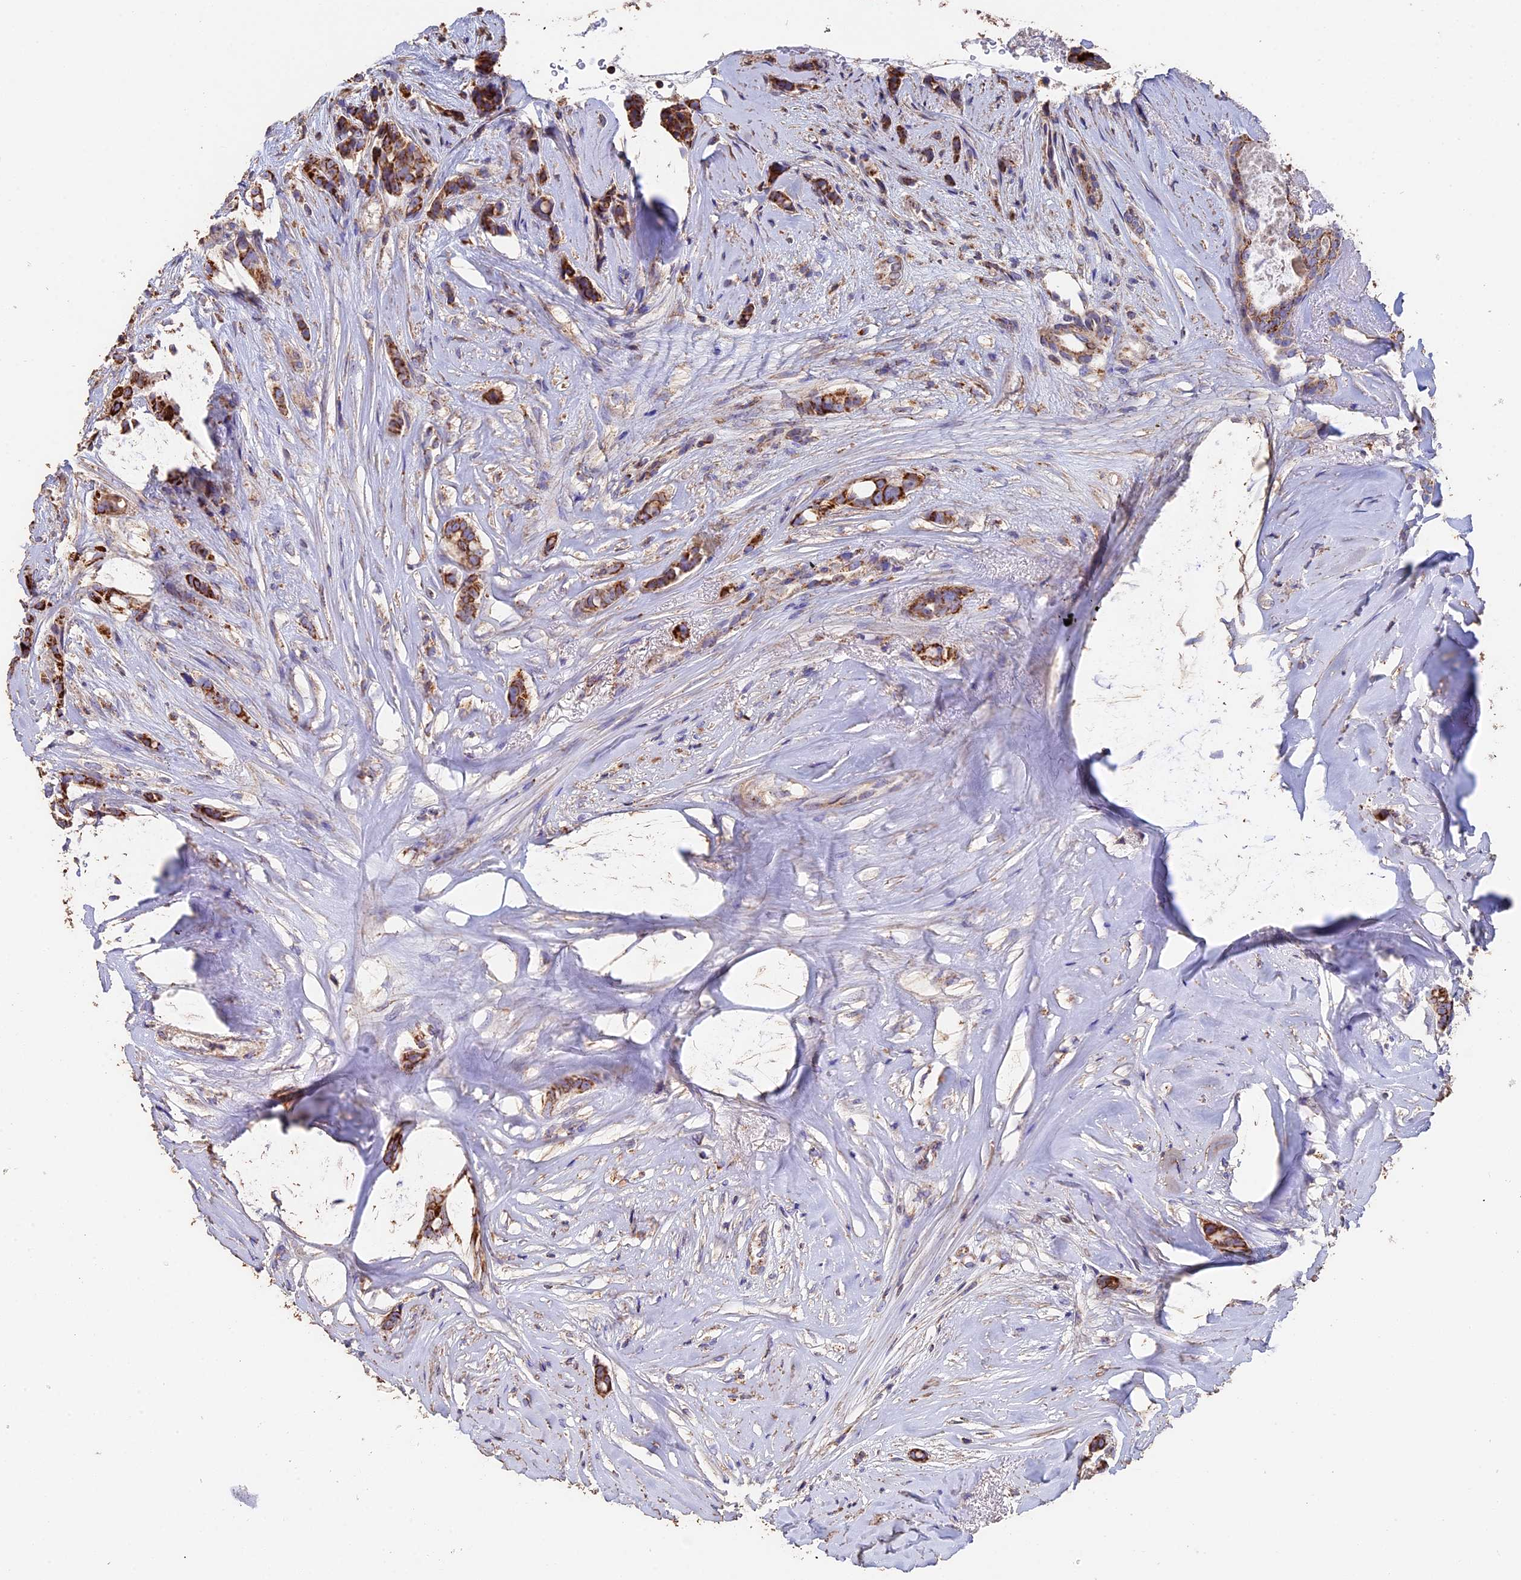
{"staining": {"intensity": "strong", "quantity": ">75%", "location": "cytoplasmic/membranous"}, "tissue": "breast cancer", "cell_type": "Tumor cells", "image_type": "cancer", "snomed": [{"axis": "morphology", "description": "Lobular carcinoma"}, {"axis": "topography", "description": "Breast"}], "caption": "IHC of breast lobular carcinoma demonstrates high levels of strong cytoplasmic/membranous positivity in approximately >75% of tumor cells.", "gene": "ADAT1", "patient": {"sex": "female", "age": 51}}